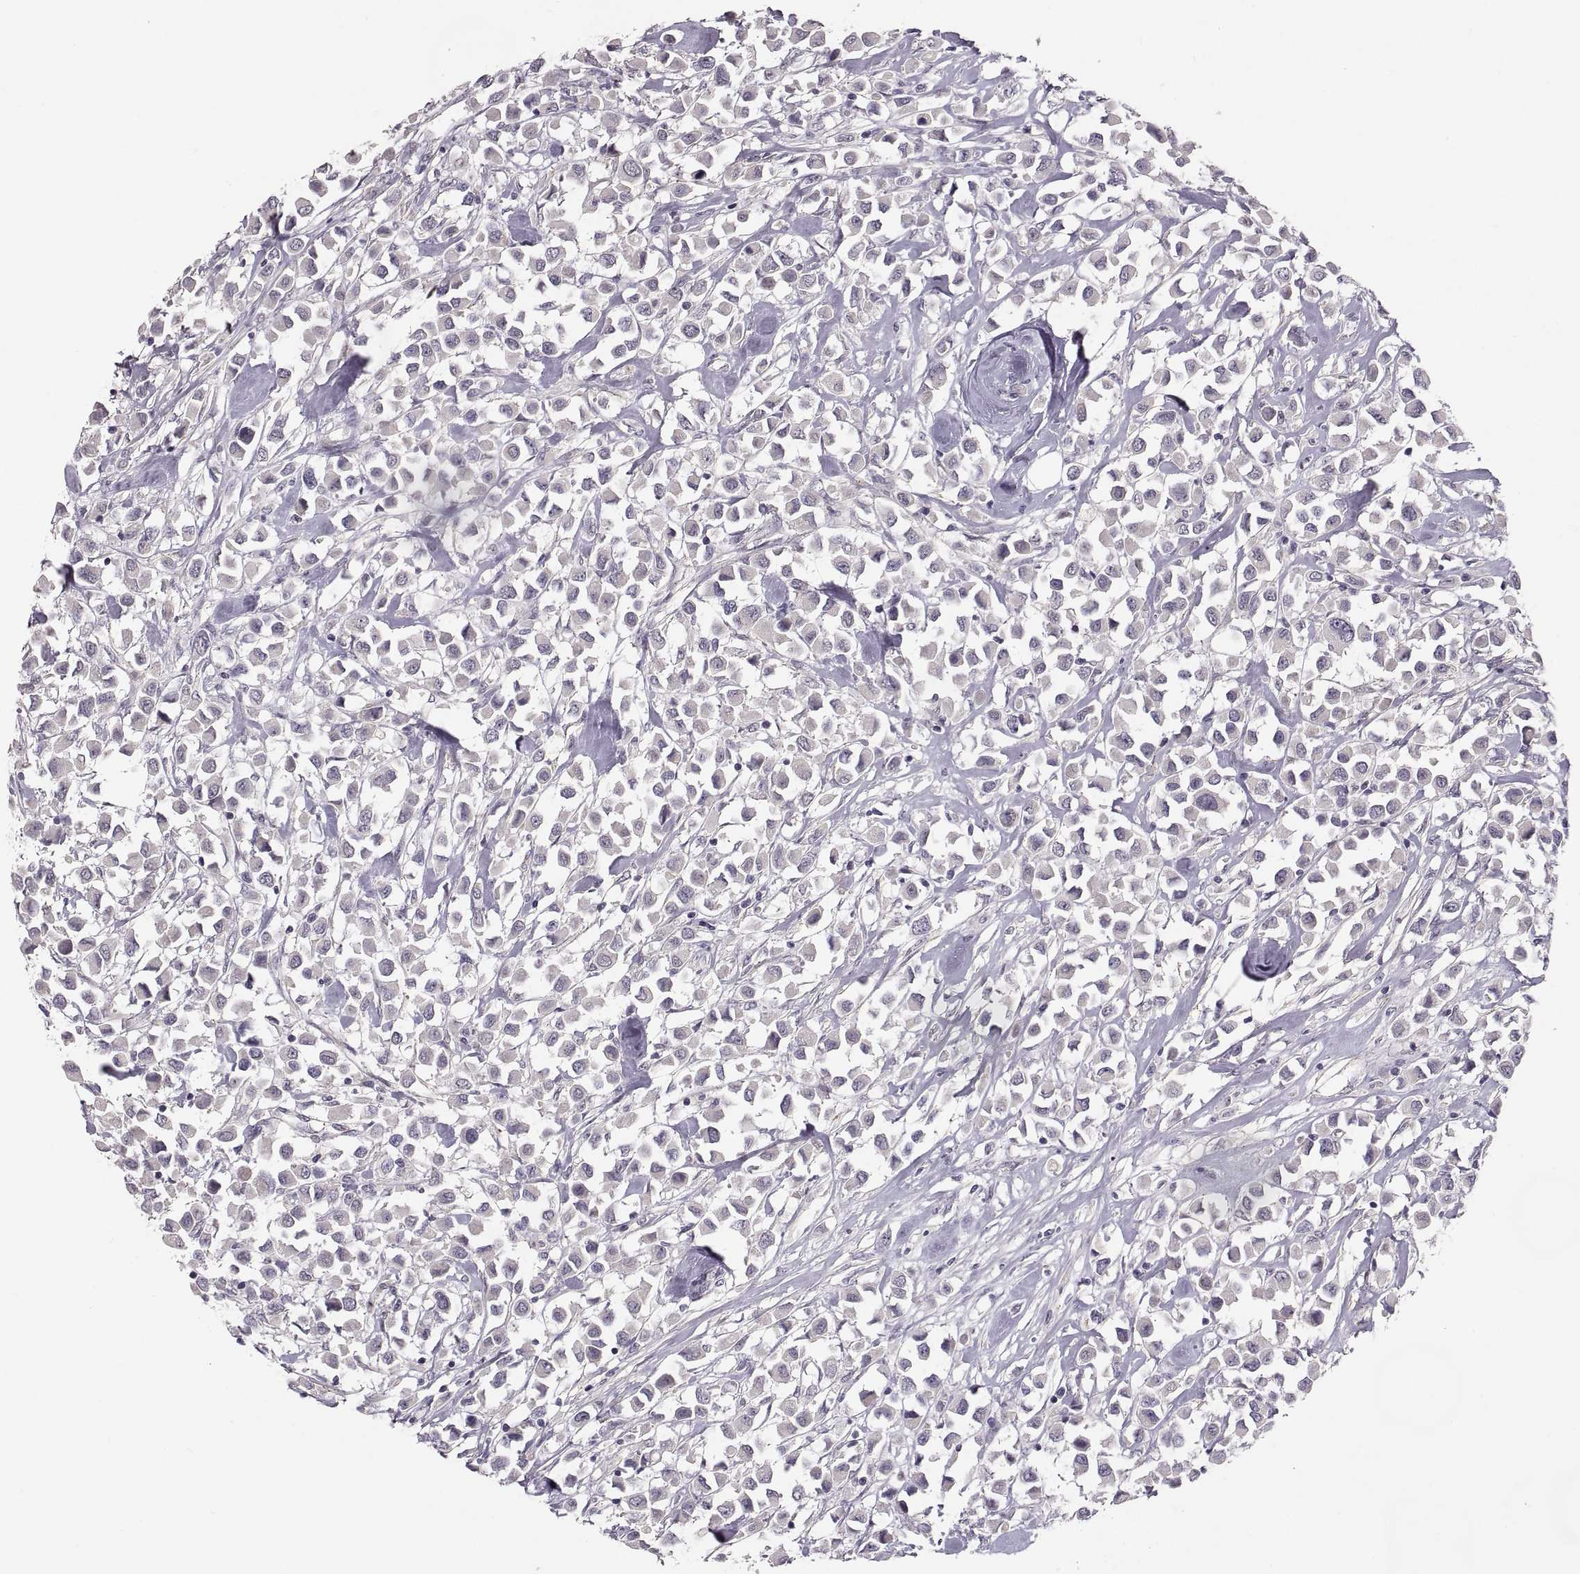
{"staining": {"intensity": "negative", "quantity": "none", "location": "none"}, "tissue": "breast cancer", "cell_type": "Tumor cells", "image_type": "cancer", "snomed": [{"axis": "morphology", "description": "Duct carcinoma"}, {"axis": "topography", "description": "Breast"}], "caption": "DAB immunohistochemical staining of human breast cancer (infiltrating ductal carcinoma) shows no significant positivity in tumor cells.", "gene": "CDH2", "patient": {"sex": "female", "age": 61}}